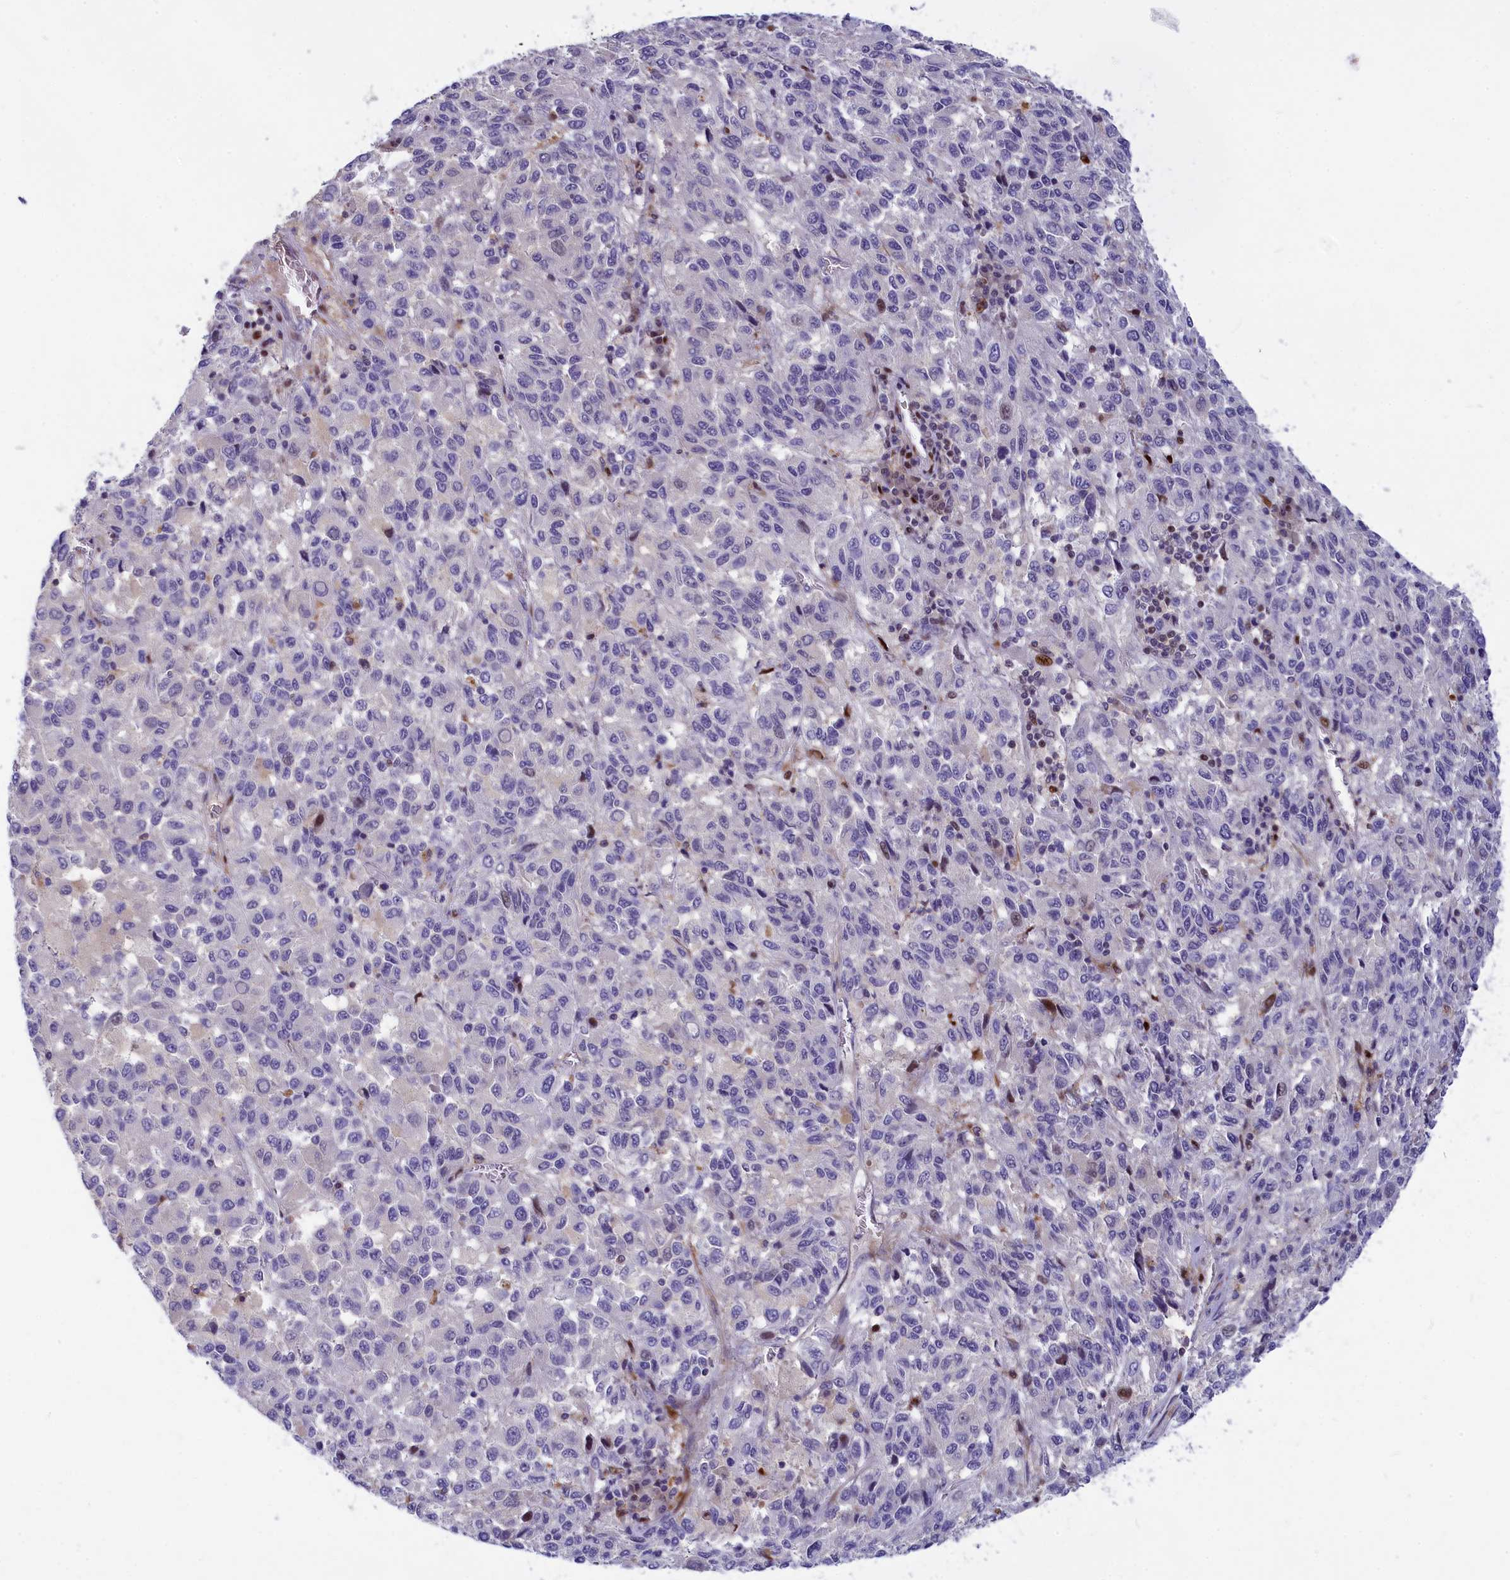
{"staining": {"intensity": "negative", "quantity": "none", "location": "none"}, "tissue": "melanoma", "cell_type": "Tumor cells", "image_type": "cancer", "snomed": [{"axis": "morphology", "description": "Malignant melanoma, Metastatic site"}, {"axis": "topography", "description": "Lung"}], "caption": "Immunohistochemical staining of melanoma shows no significant positivity in tumor cells.", "gene": "NKPD1", "patient": {"sex": "male", "age": 64}}